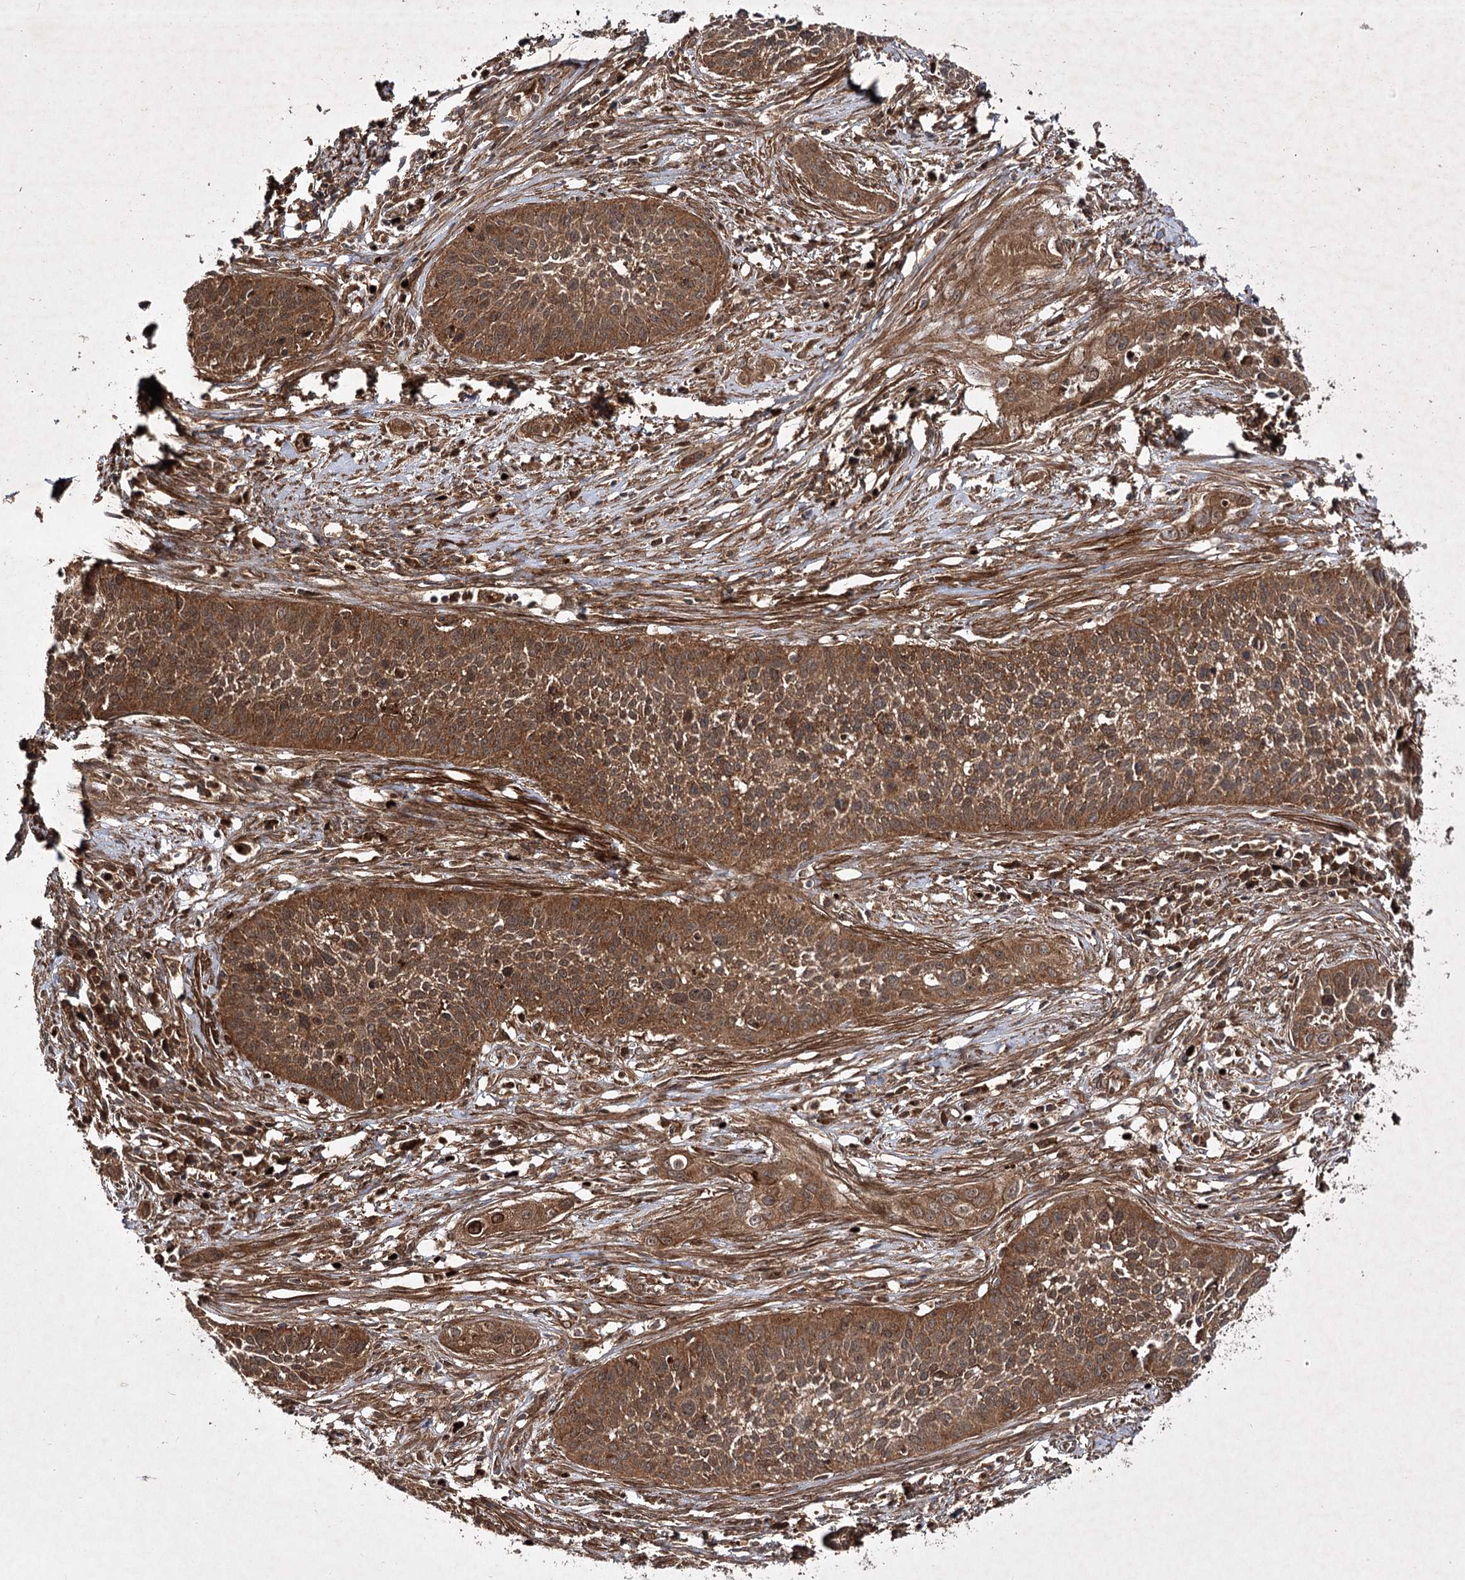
{"staining": {"intensity": "moderate", "quantity": ">75%", "location": "cytoplasmic/membranous"}, "tissue": "cervical cancer", "cell_type": "Tumor cells", "image_type": "cancer", "snomed": [{"axis": "morphology", "description": "Squamous cell carcinoma, NOS"}, {"axis": "topography", "description": "Cervix"}], "caption": "A histopathology image showing moderate cytoplasmic/membranous positivity in approximately >75% of tumor cells in cervical cancer (squamous cell carcinoma), as visualized by brown immunohistochemical staining.", "gene": "DNAJC13", "patient": {"sex": "female", "age": 34}}